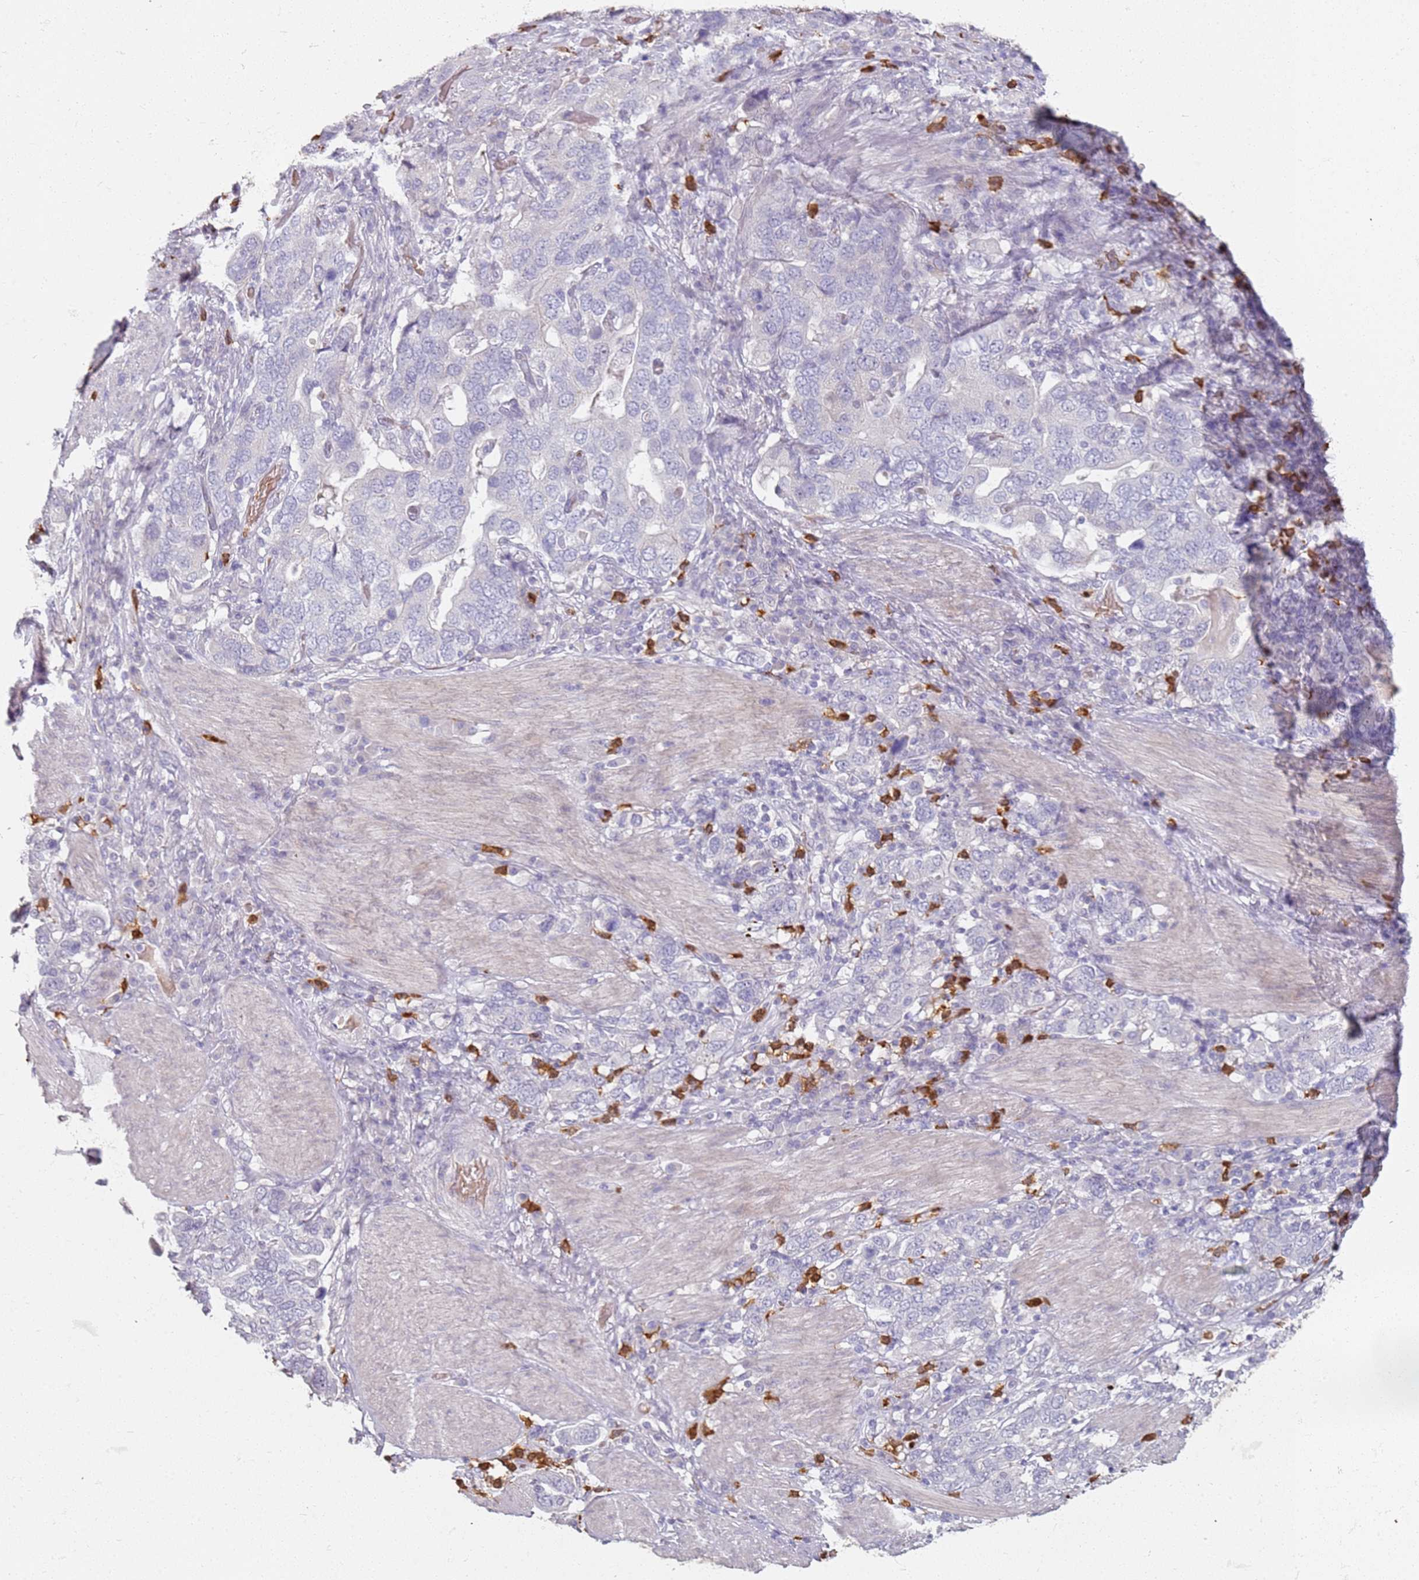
{"staining": {"intensity": "negative", "quantity": "none", "location": "none"}, "tissue": "stomach cancer", "cell_type": "Tumor cells", "image_type": "cancer", "snomed": [{"axis": "morphology", "description": "Adenocarcinoma, NOS"}, {"axis": "topography", "description": "Stomach, upper"}, {"axis": "topography", "description": "Stomach"}], "caption": "IHC of human adenocarcinoma (stomach) shows no positivity in tumor cells. (DAB IHC visualized using brightfield microscopy, high magnification).", "gene": "CD40LG", "patient": {"sex": "male", "age": 62}}